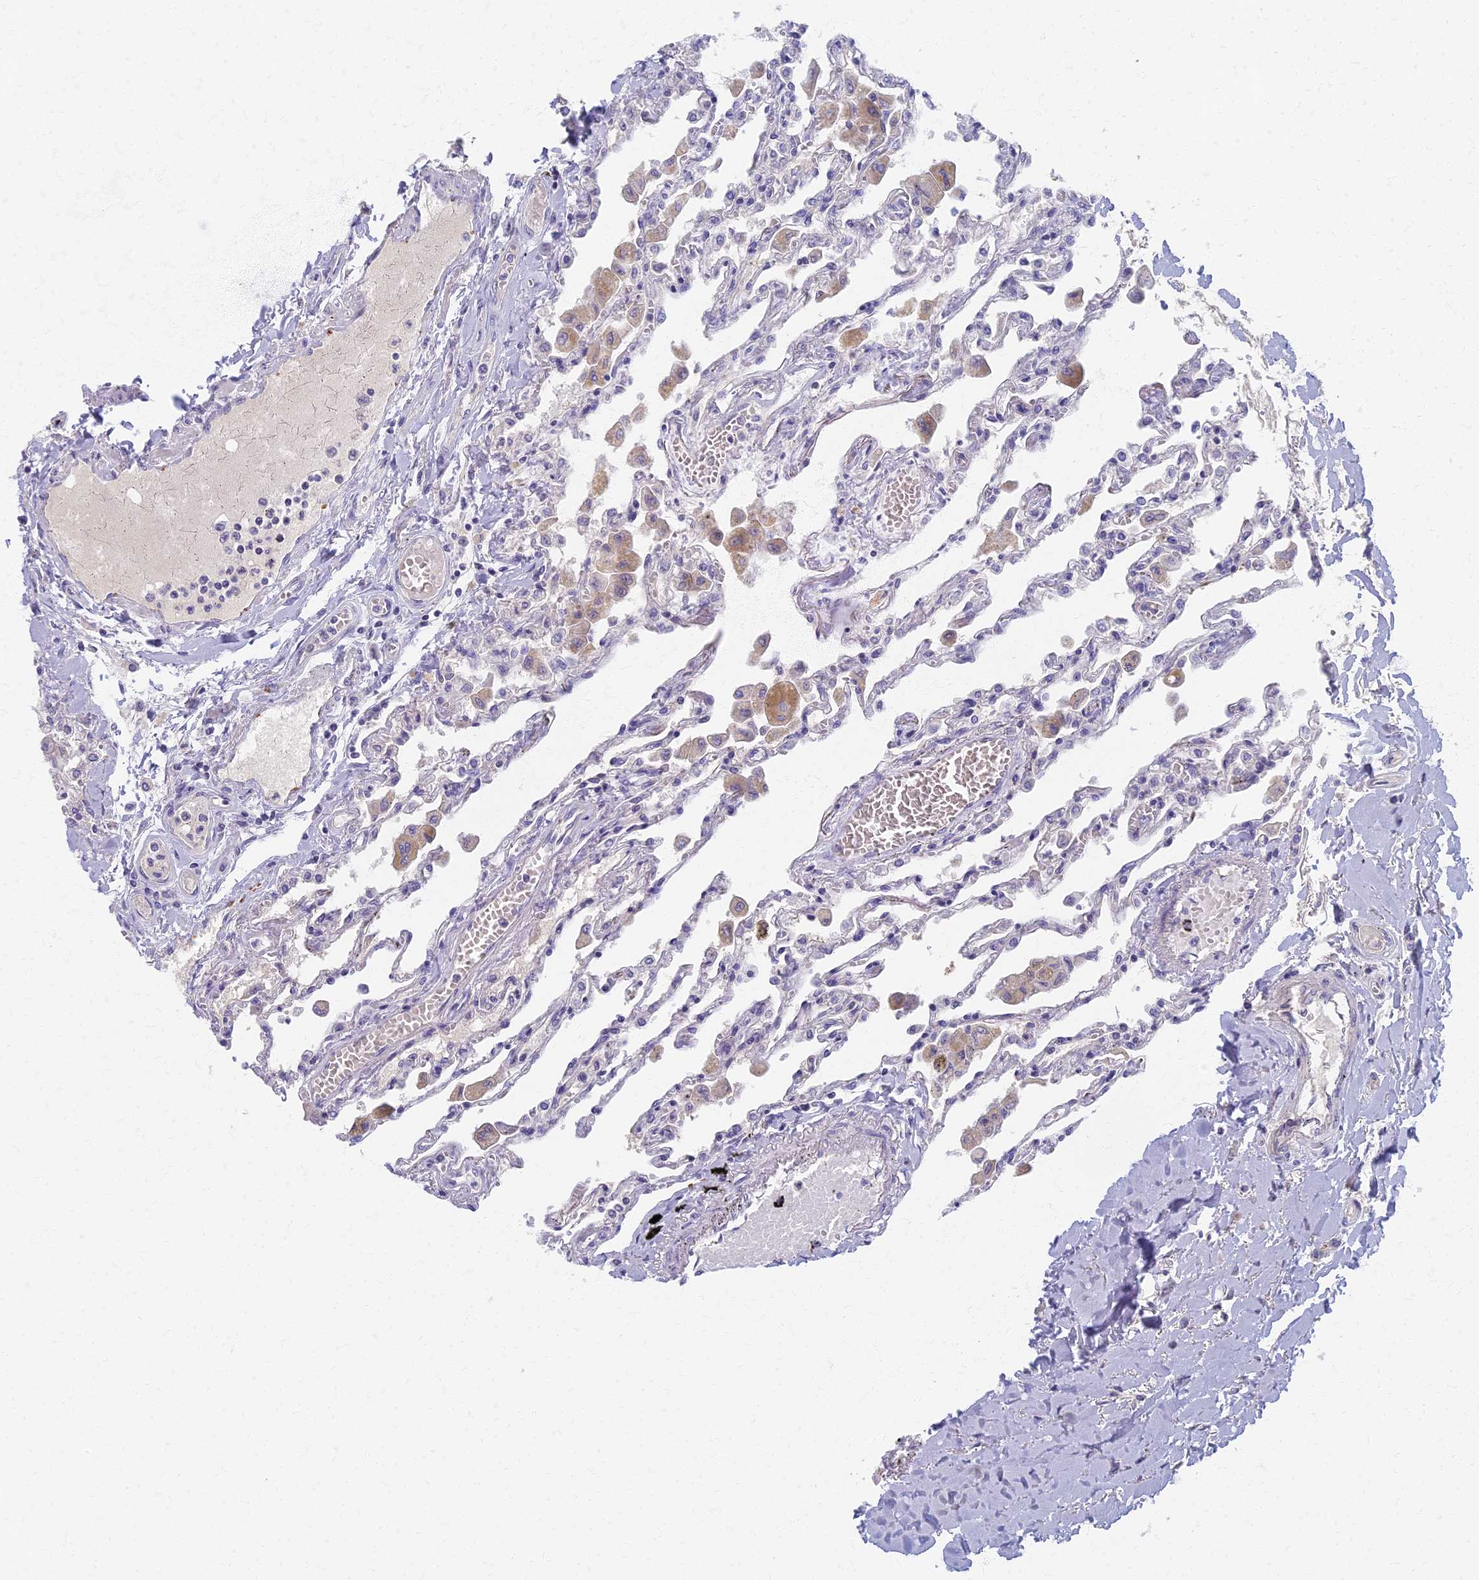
{"staining": {"intensity": "negative", "quantity": "none", "location": "none"}, "tissue": "lung", "cell_type": "Alveolar cells", "image_type": "normal", "snomed": [{"axis": "morphology", "description": "Normal tissue, NOS"}, {"axis": "topography", "description": "Bronchus"}, {"axis": "topography", "description": "Lung"}], "caption": "This is a micrograph of IHC staining of benign lung, which shows no positivity in alveolar cells. (DAB (3,3'-diaminobenzidine) immunohistochemistry (IHC) visualized using brightfield microscopy, high magnification).", "gene": "AP4E1", "patient": {"sex": "female", "age": 49}}